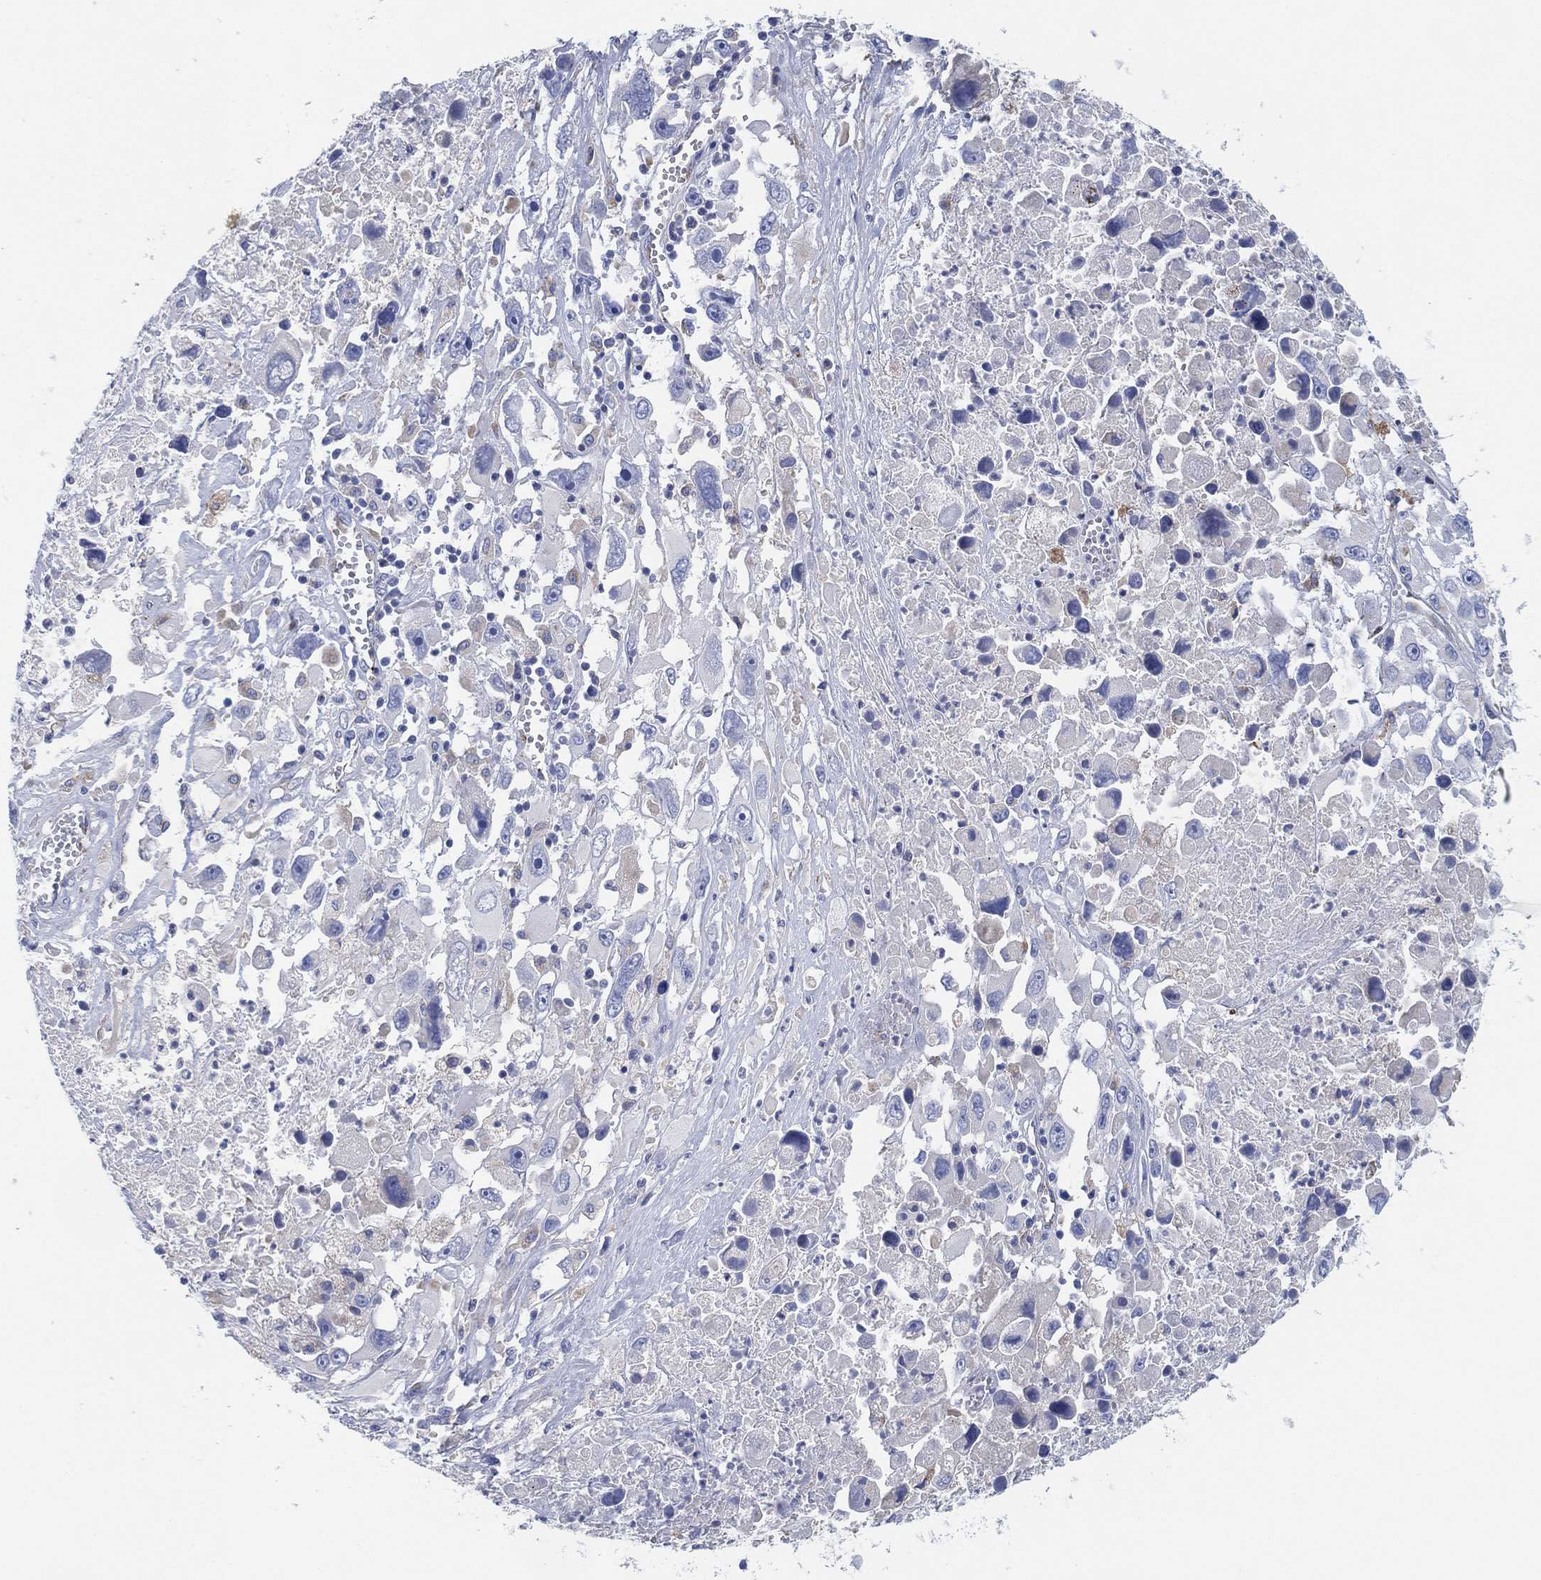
{"staining": {"intensity": "negative", "quantity": "none", "location": "none"}, "tissue": "melanoma", "cell_type": "Tumor cells", "image_type": "cancer", "snomed": [{"axis": "morphology", "description": "Malignant melanoma, Metastatic site"}, {"axis": "topography", "description": "Soft tissue"}], "caption": "IHC histopathology image of neoplastic tissue: malignant melanoma (metastatic site) stained with DAB reveals no significant protein staining in tumor cells. Brightfield microscopy of immunohistochemistry stained with DAB (brown) and hematoxylin (blue), captured at high magnification.", "gene": "GALNS", "patient": {"sex": "male", "age": 50}}